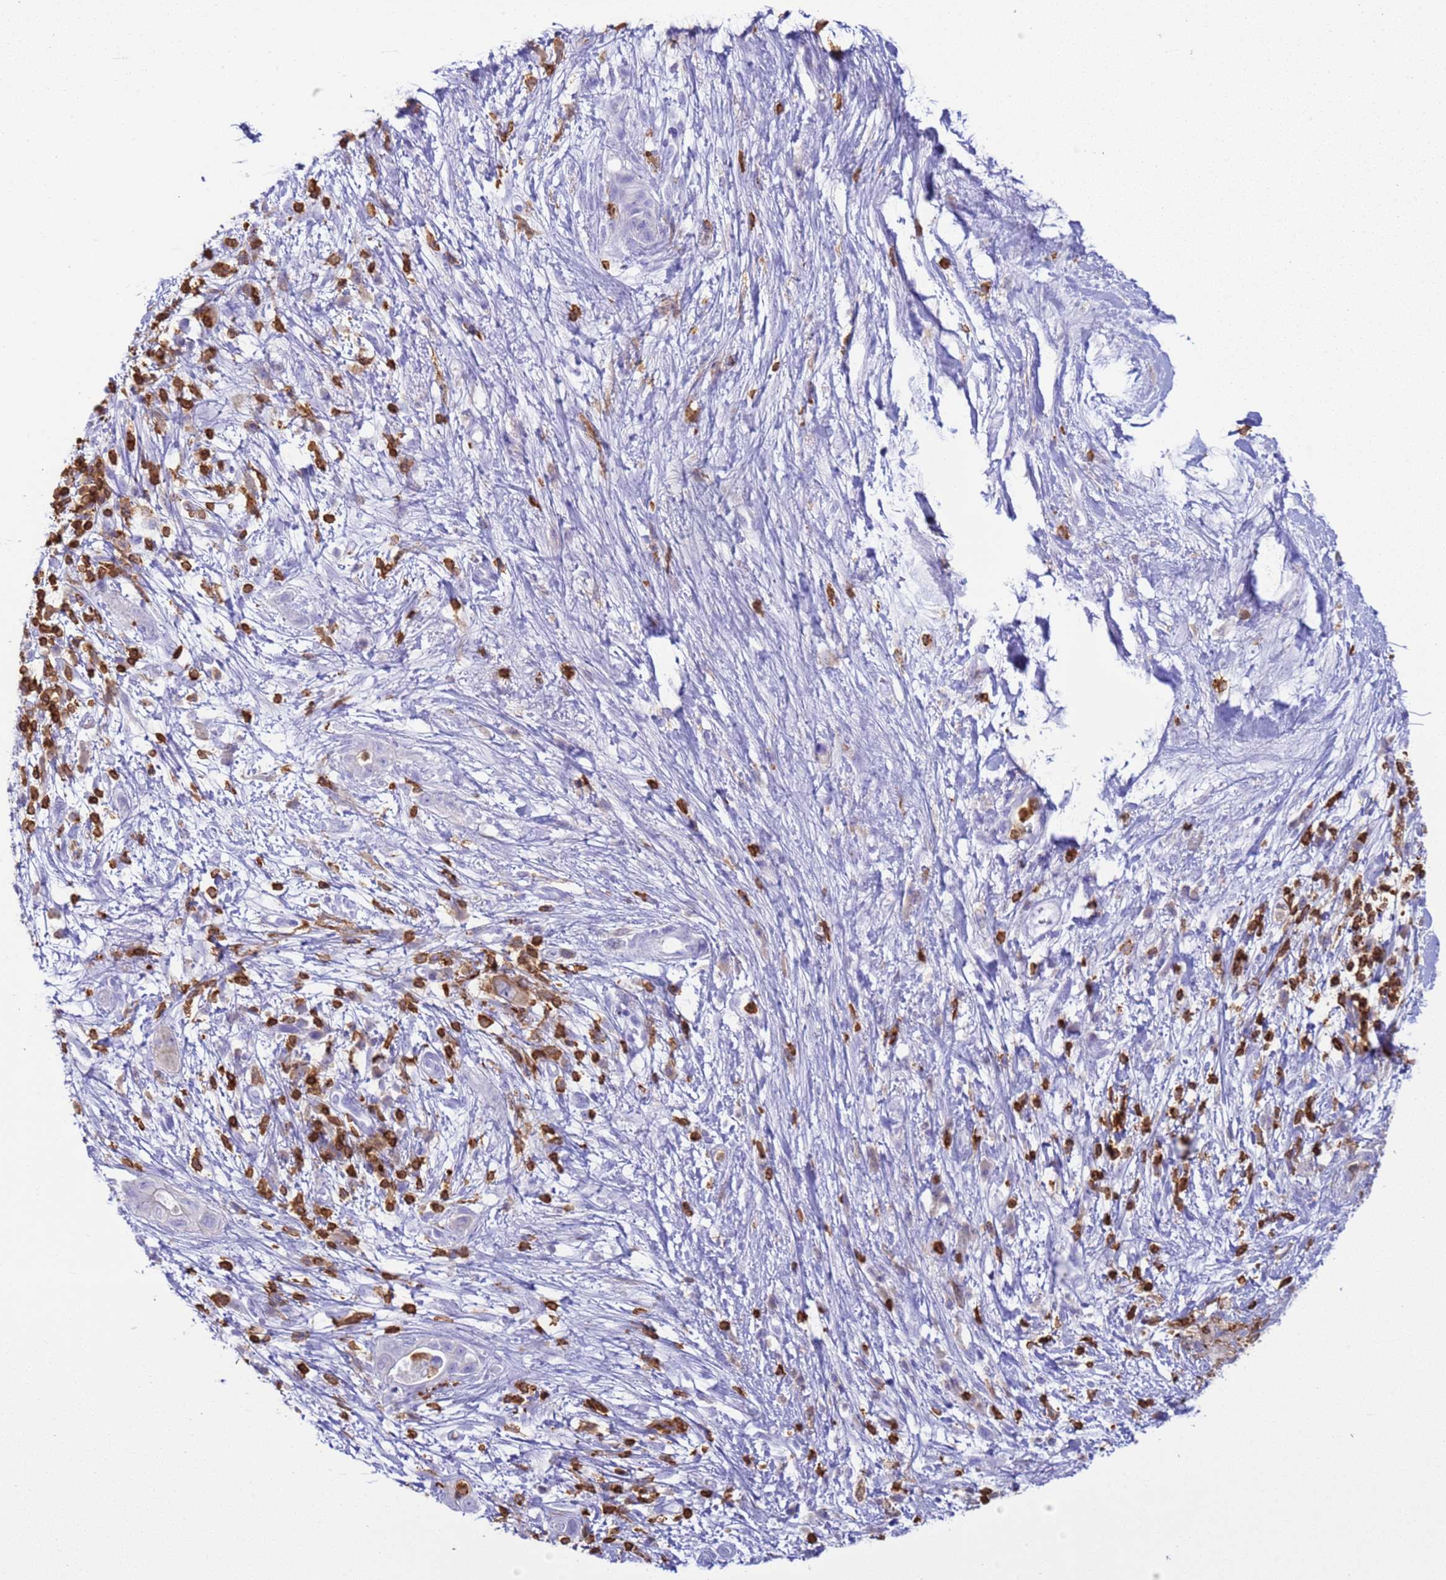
{"staining": {"intensity": "negative", "quantity": "none", "location": "none"}, "tissue": "pancreatic cancer", "cell_type": "Tumor cells", "image_type": "cancer", "snomed": [{"axis": "morphology", "description": "Adenocarcinoma, NOS"}, {"axis": "topography", "description": "Pancreas"}], "caption": "DAB immunohistochemical staining of human pancreatic cancer (adenocarcinoma) displays no significant expression in tumor cells. (Stains: DAB (3,3'-diaminobenzidine) immunohistochemistry (IHC) with hematoxylin counter stain, Microscopy: brightfield microscopy at high magnification).", "gene": "IRF5", "patient": {"sex": "female", "age": 73}}